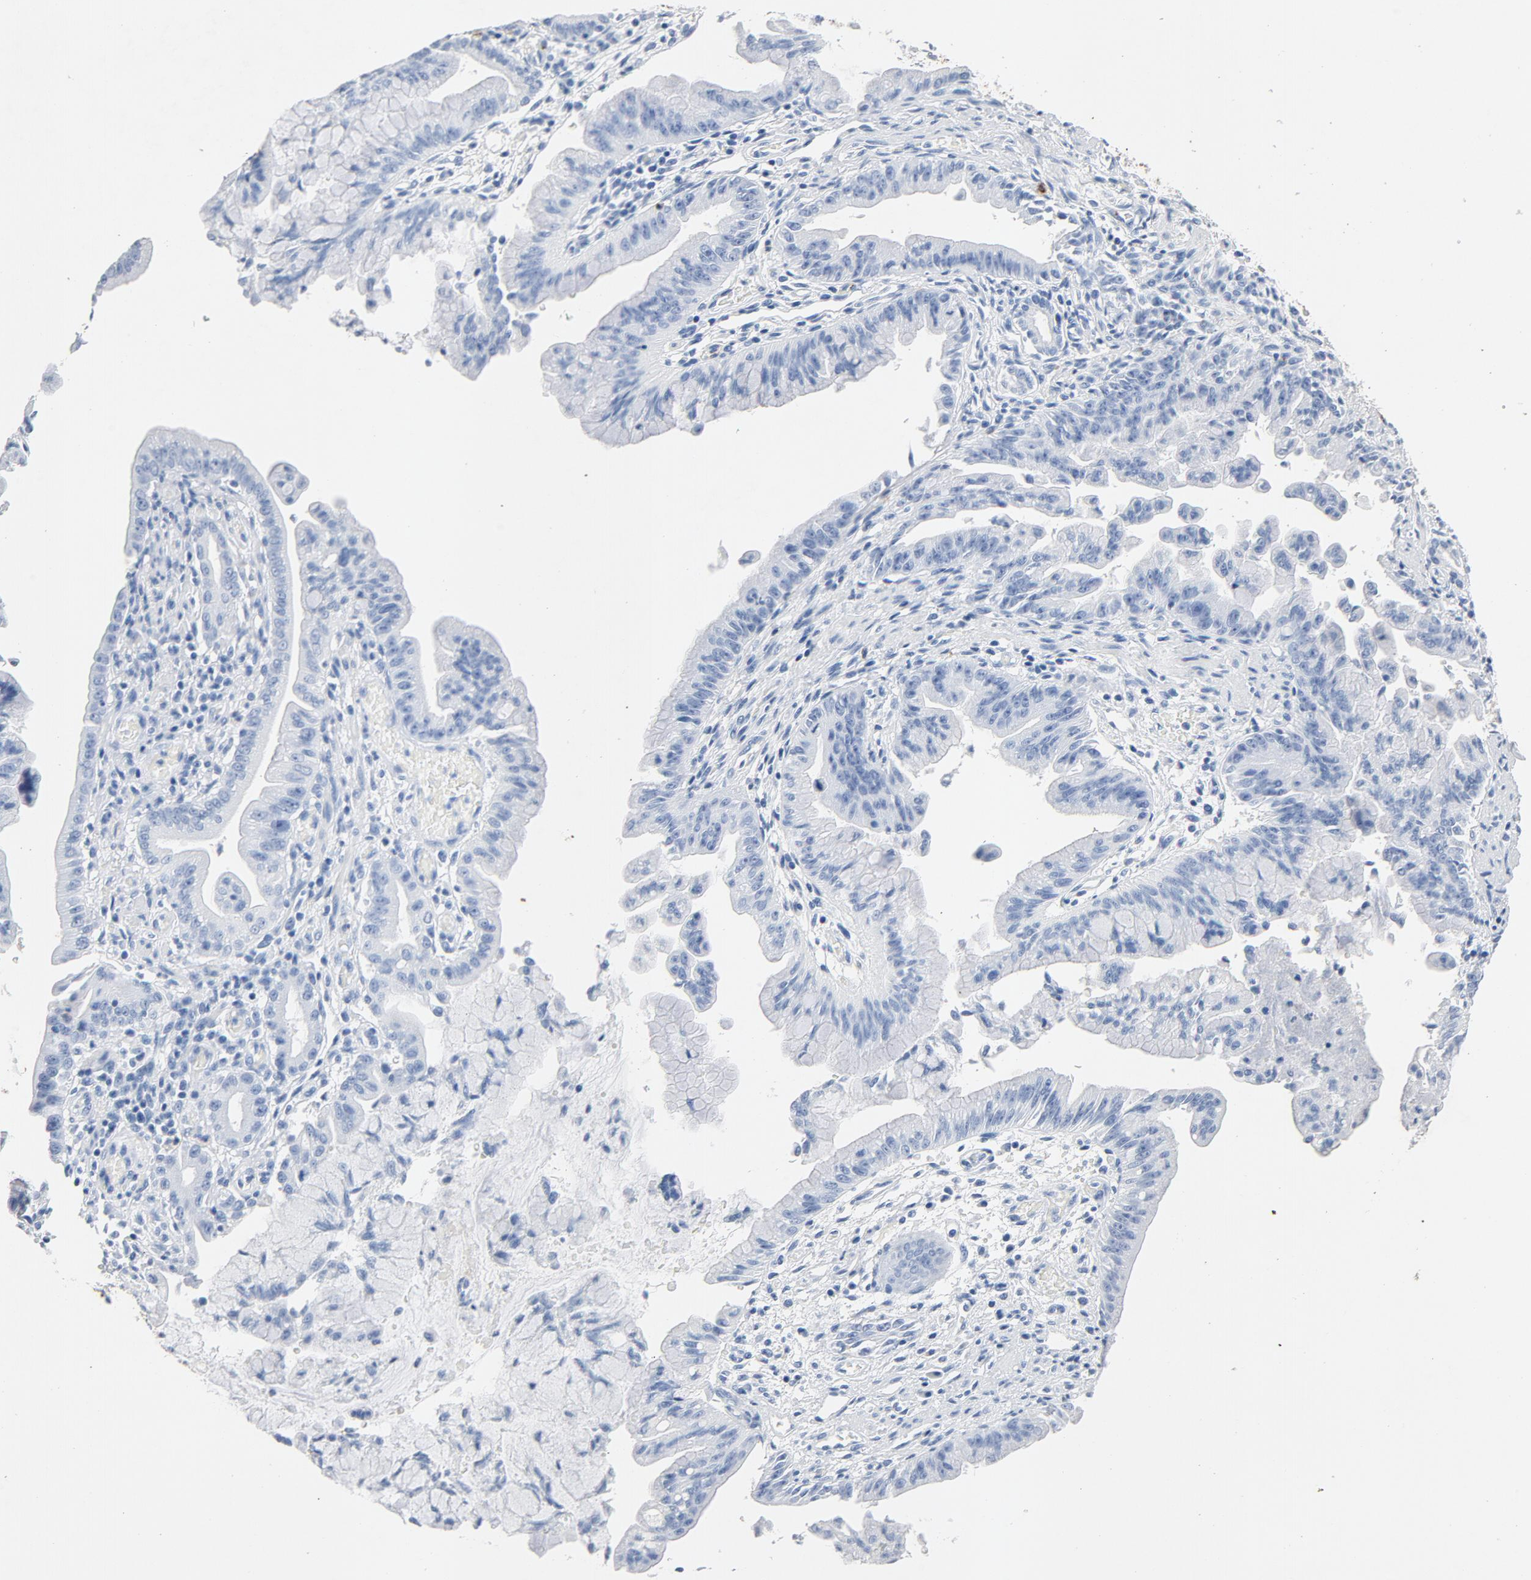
{"staining": {"intensity": "negative", "quantity": "none", "location": "none"}, "tissue": "pancreatic cancer", "cell_type": "Tumor cells", "image_type": "cancer", "snomed": [{"axis": "morphology", "description": "Adenocarcinoma, NOS"}, {"axis": "topography", "description": "Pancreas"}], "caption": "Tumor cells are negative for protein expression in human pancreatic cancer (adenocarcinoma).", "gene": "PTPRB", "patient": {"sex": "male", "age": 59}}